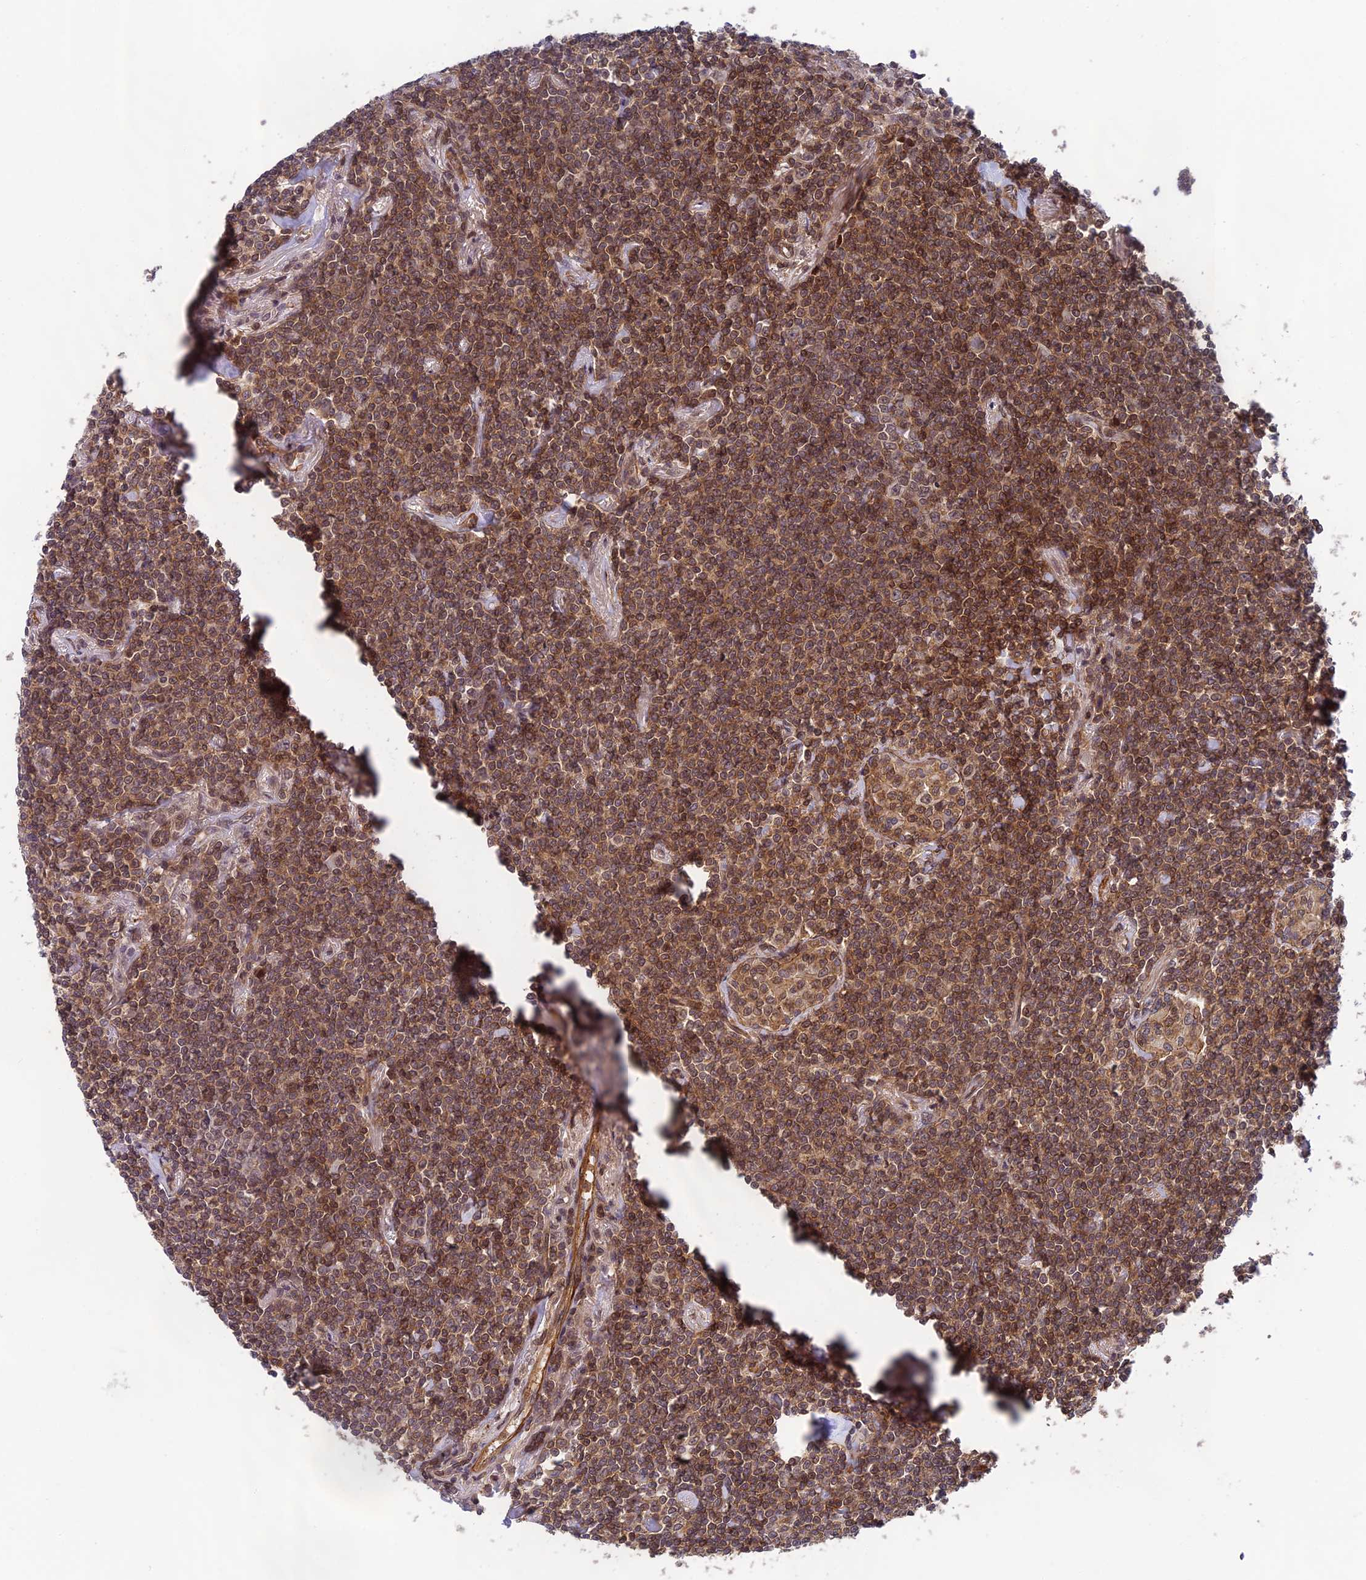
{"staining": {"intensity": "moderate", "quantity": ">75%", "location": "cytoplasmic/membranous"}, "tissue": "lymphoma", "cell_type": "Tumor cells", "image_type": "cancer", "snomed": [{"axis": "morphology", "description": "Malignant lymphoma, non-Hodgkin's type, Low grade"}, {"axis": "topography", "description": "Lung"}], "caption": "Tumor cells exhibit medium levels of moderate cytoplasmic/membranous expression in about >75% of cells in human lymphoma.", "gene": "OSBPL1A", "patient": {"sex": "female", "age": 71}}